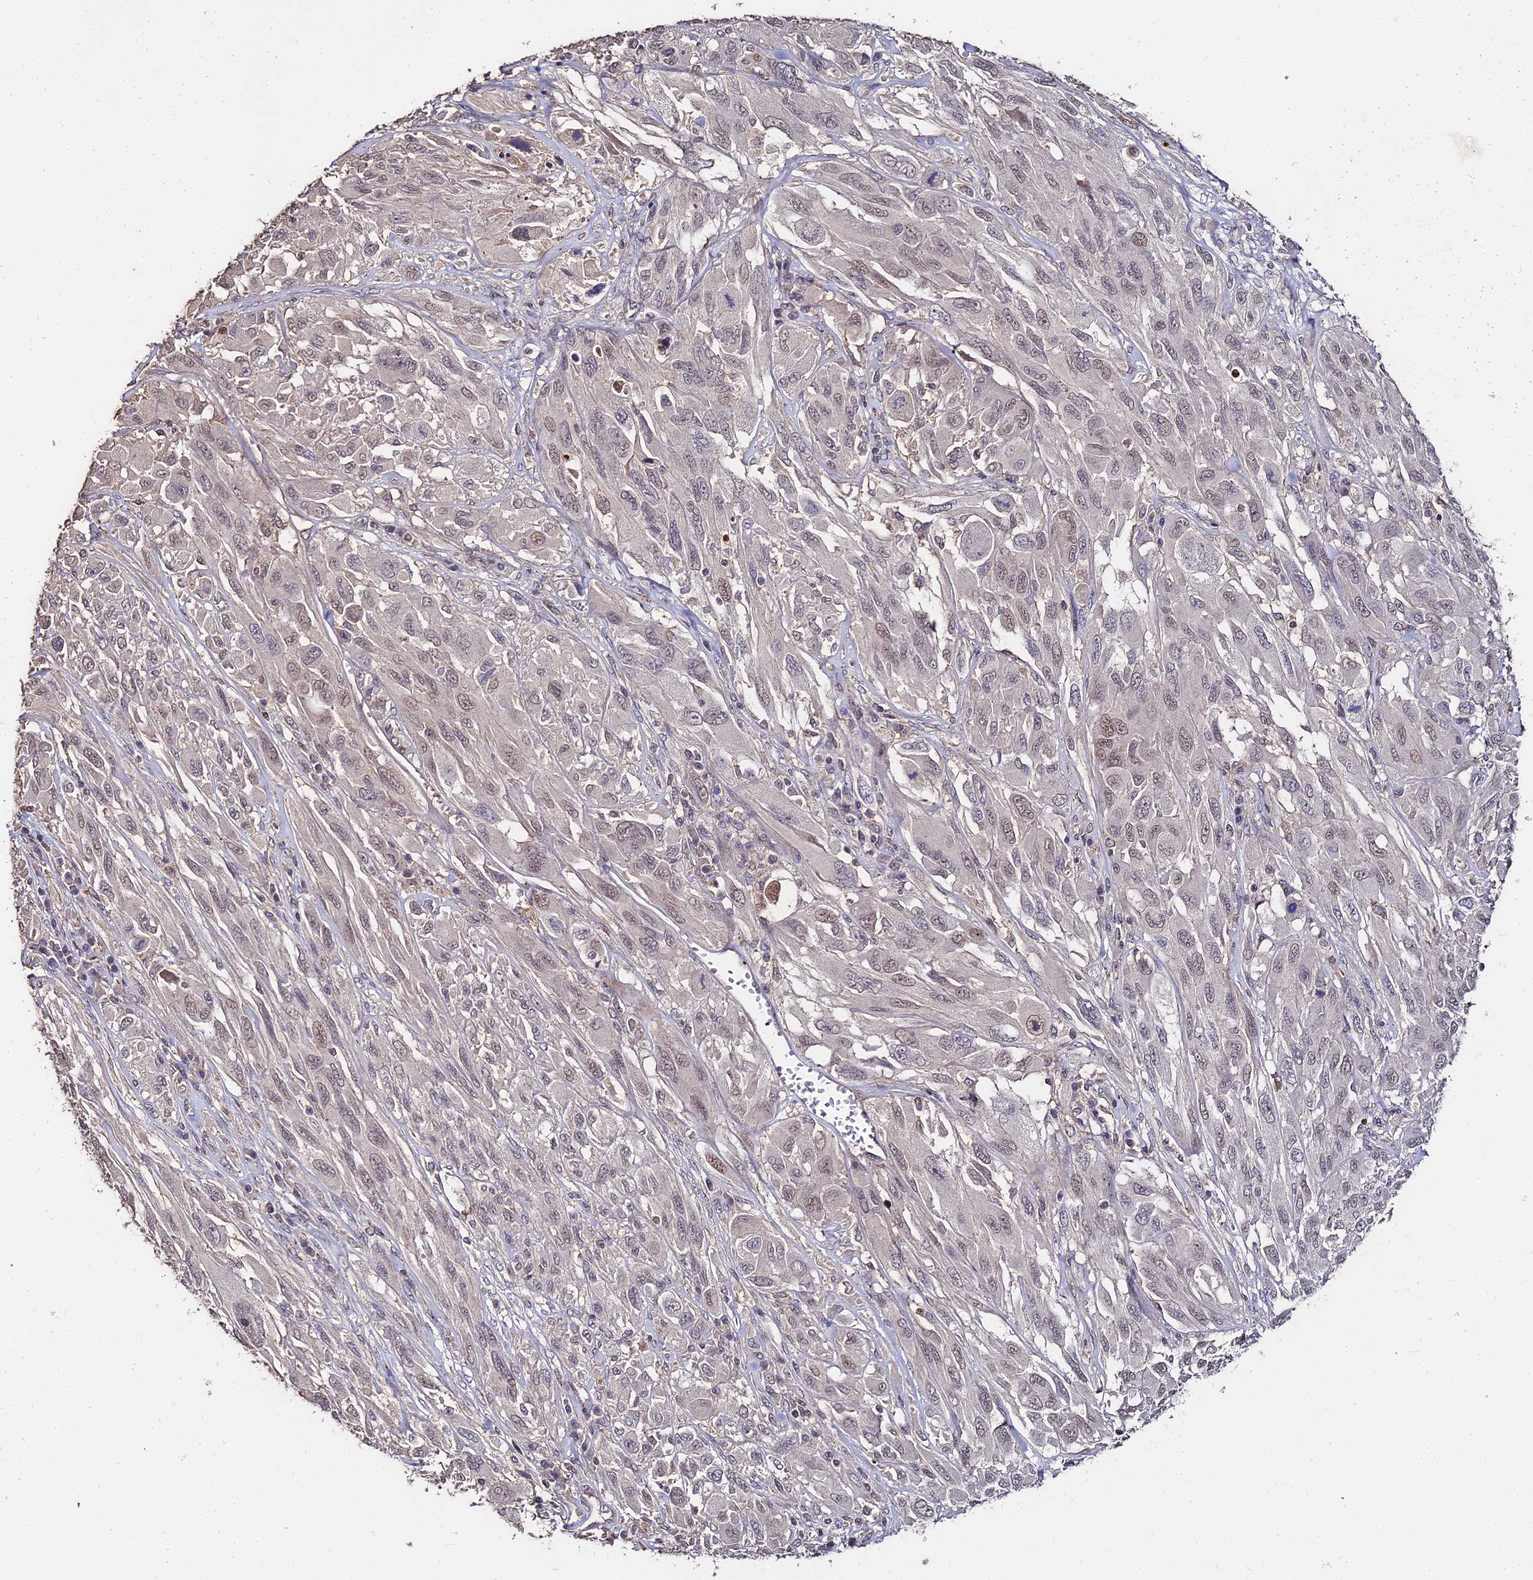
{"staining": {"intensity": "weak", "quantity": "25%-75%", "location": "nuclear"}, "tissue": "melanoma", "cell_type": "Tumor cells", "image_type": "cancer", "snomed": [{"axis": "morphology", "description": "Malignant melanoma, NOS"}, {"axis": "topography", "description": "Skin"}], "caption": "Immunohistochemistry photomicrograph of neoplastic tissue: malignant melanoma stained using IHC exhibits low levels of weak protein expression localized specifically in the nuclear of tumor cells, appearing as a nuclear brown color.", "gene": "LSM5", "patient": {"sex": "female", "age": 91}}